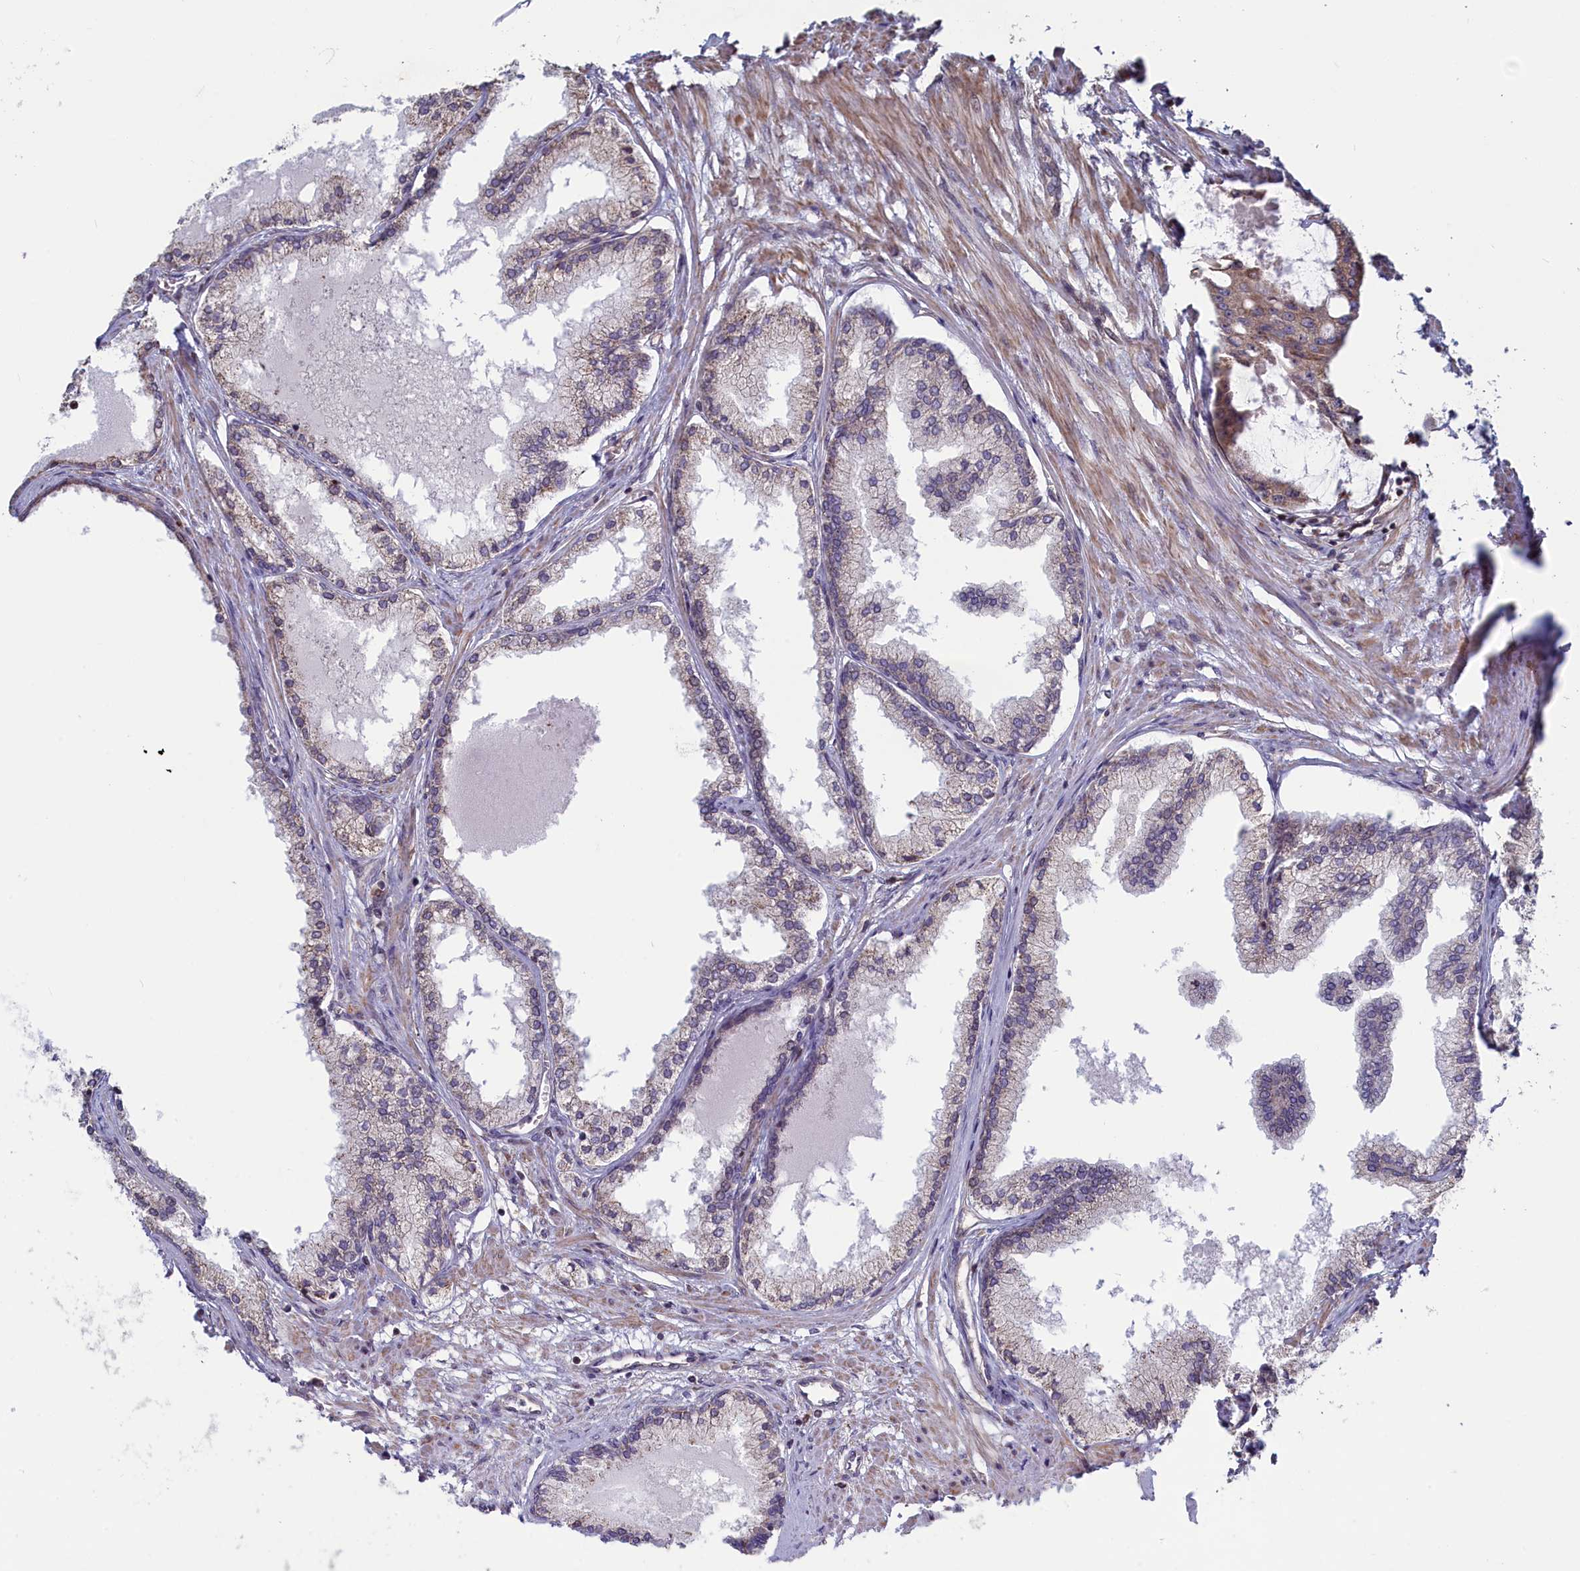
{"staining": {"intensity": "weak", "quantity": "25%-75%", "location": "cytoplasmic/membranous"}, "tissue": "prostate cancer", "cell_type": "Tumor cells", "image_type": "cancer", "snomed": [{"axis": "morphology", "description": "Adenocarcinoma, Low grade"}, {"axis": "topography", "description": "Prostate"}], "caption": "This is an image of immunohistochemistry staining of prostate low-grade adenocarcinoma, which shows weak expression in the cytoplasmic/membranous of tumor cells.", "gene": "RILPL1", "patient": {"sex": "male", "age": 63}}